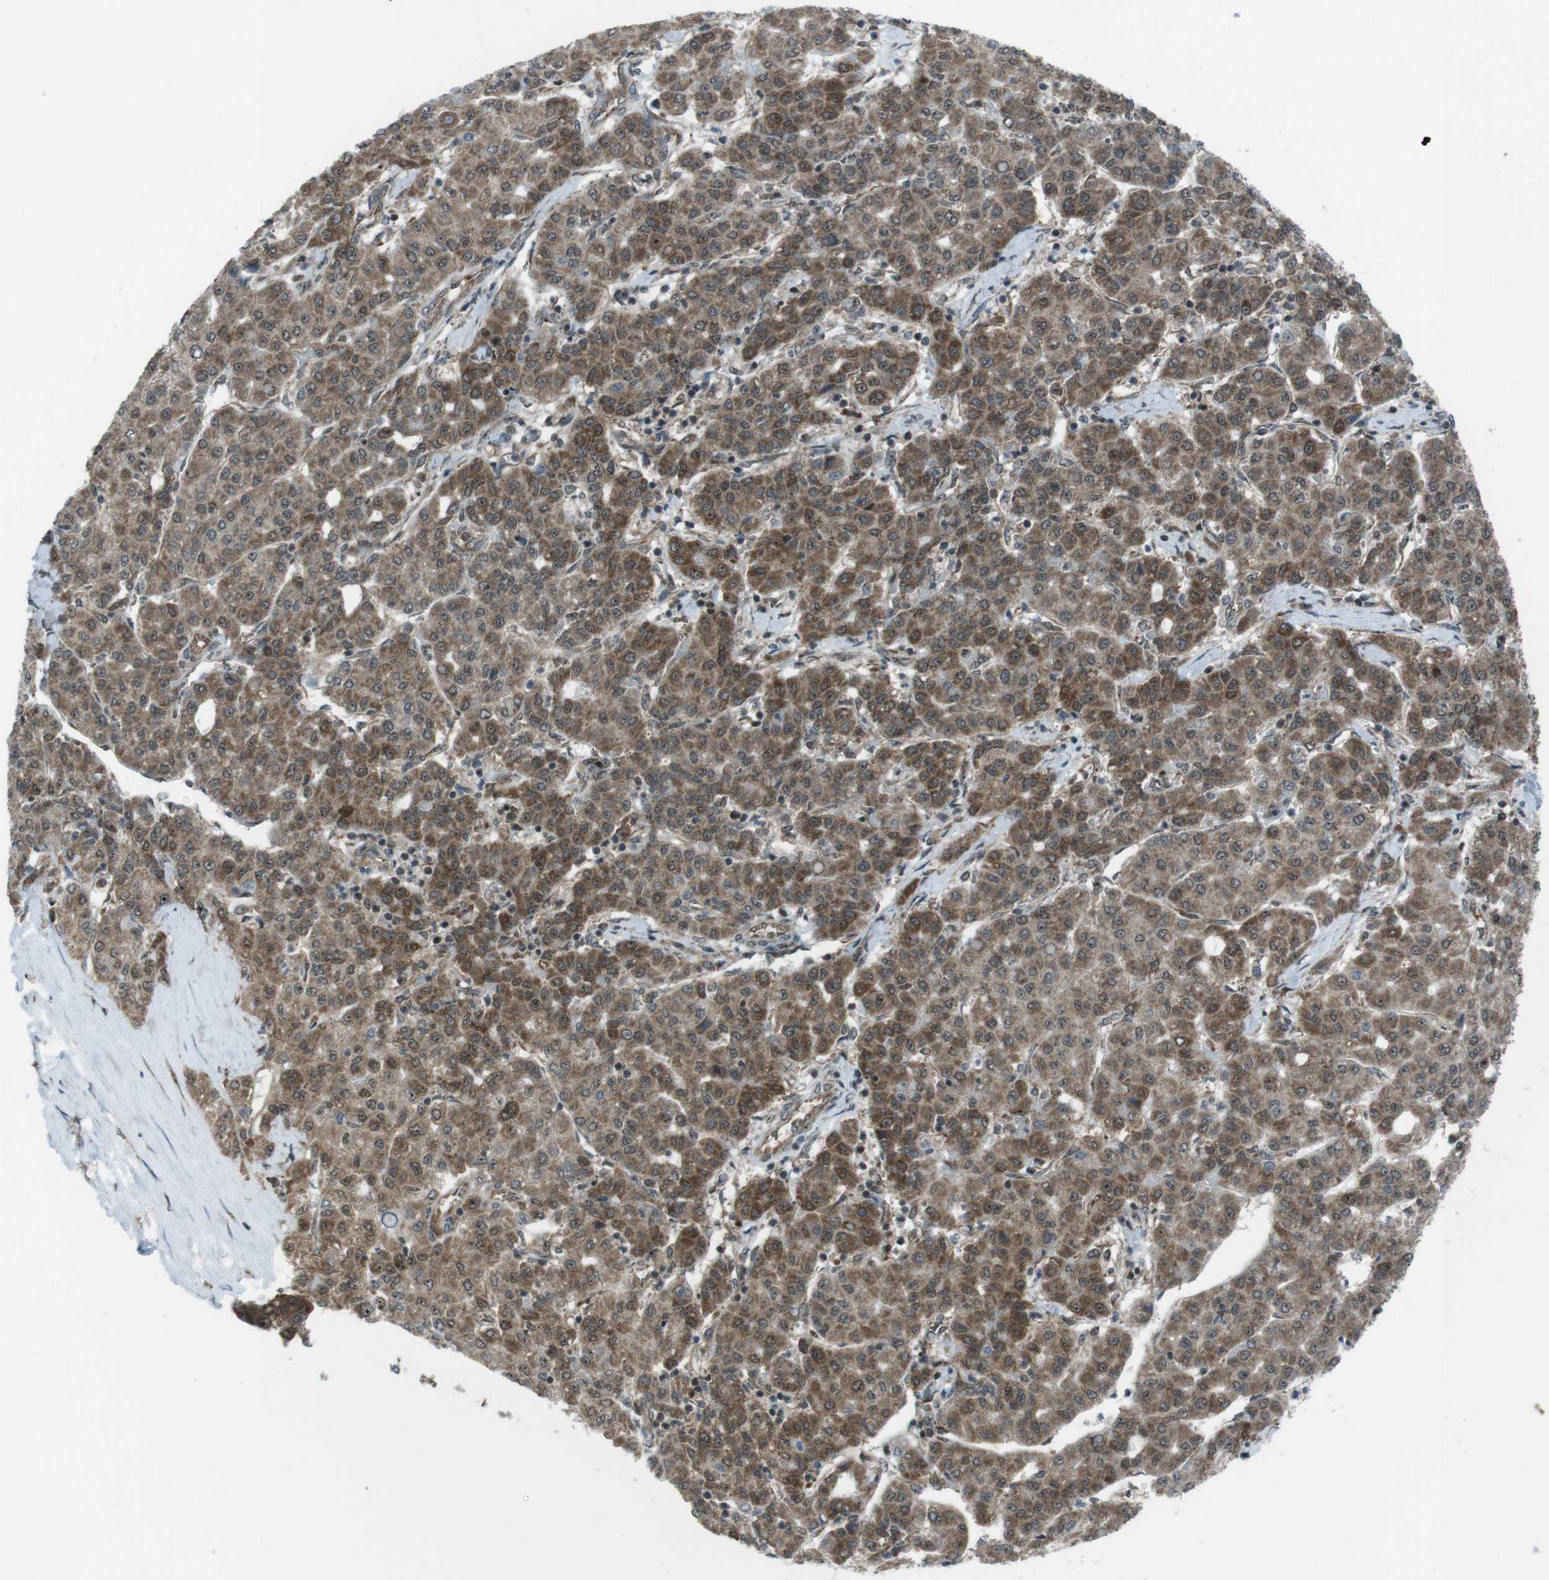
{"staining": {"intensity": "moderate", "quantity": ">75%", "location": "cytoplasmic/membranous"}, "tissue": "liver cancer", "cell_type": "Tumor cells", "image_type": "cancer", "snomed": [{"axis": "morphology", "description": "Carcinoma, Hepatocellular, NOS"}, {"axis": "topography", "description": "Liver"}], "caption": "IHC (DAB) staining of human liver cancer (hepatocellular carcinoma) demonstrates moderate cytoplasmic/membranous protein expression in approximately >75% of tumor cells.", "gene": "CSNK1D", "patient": {"sex": "male", "age": 65}}